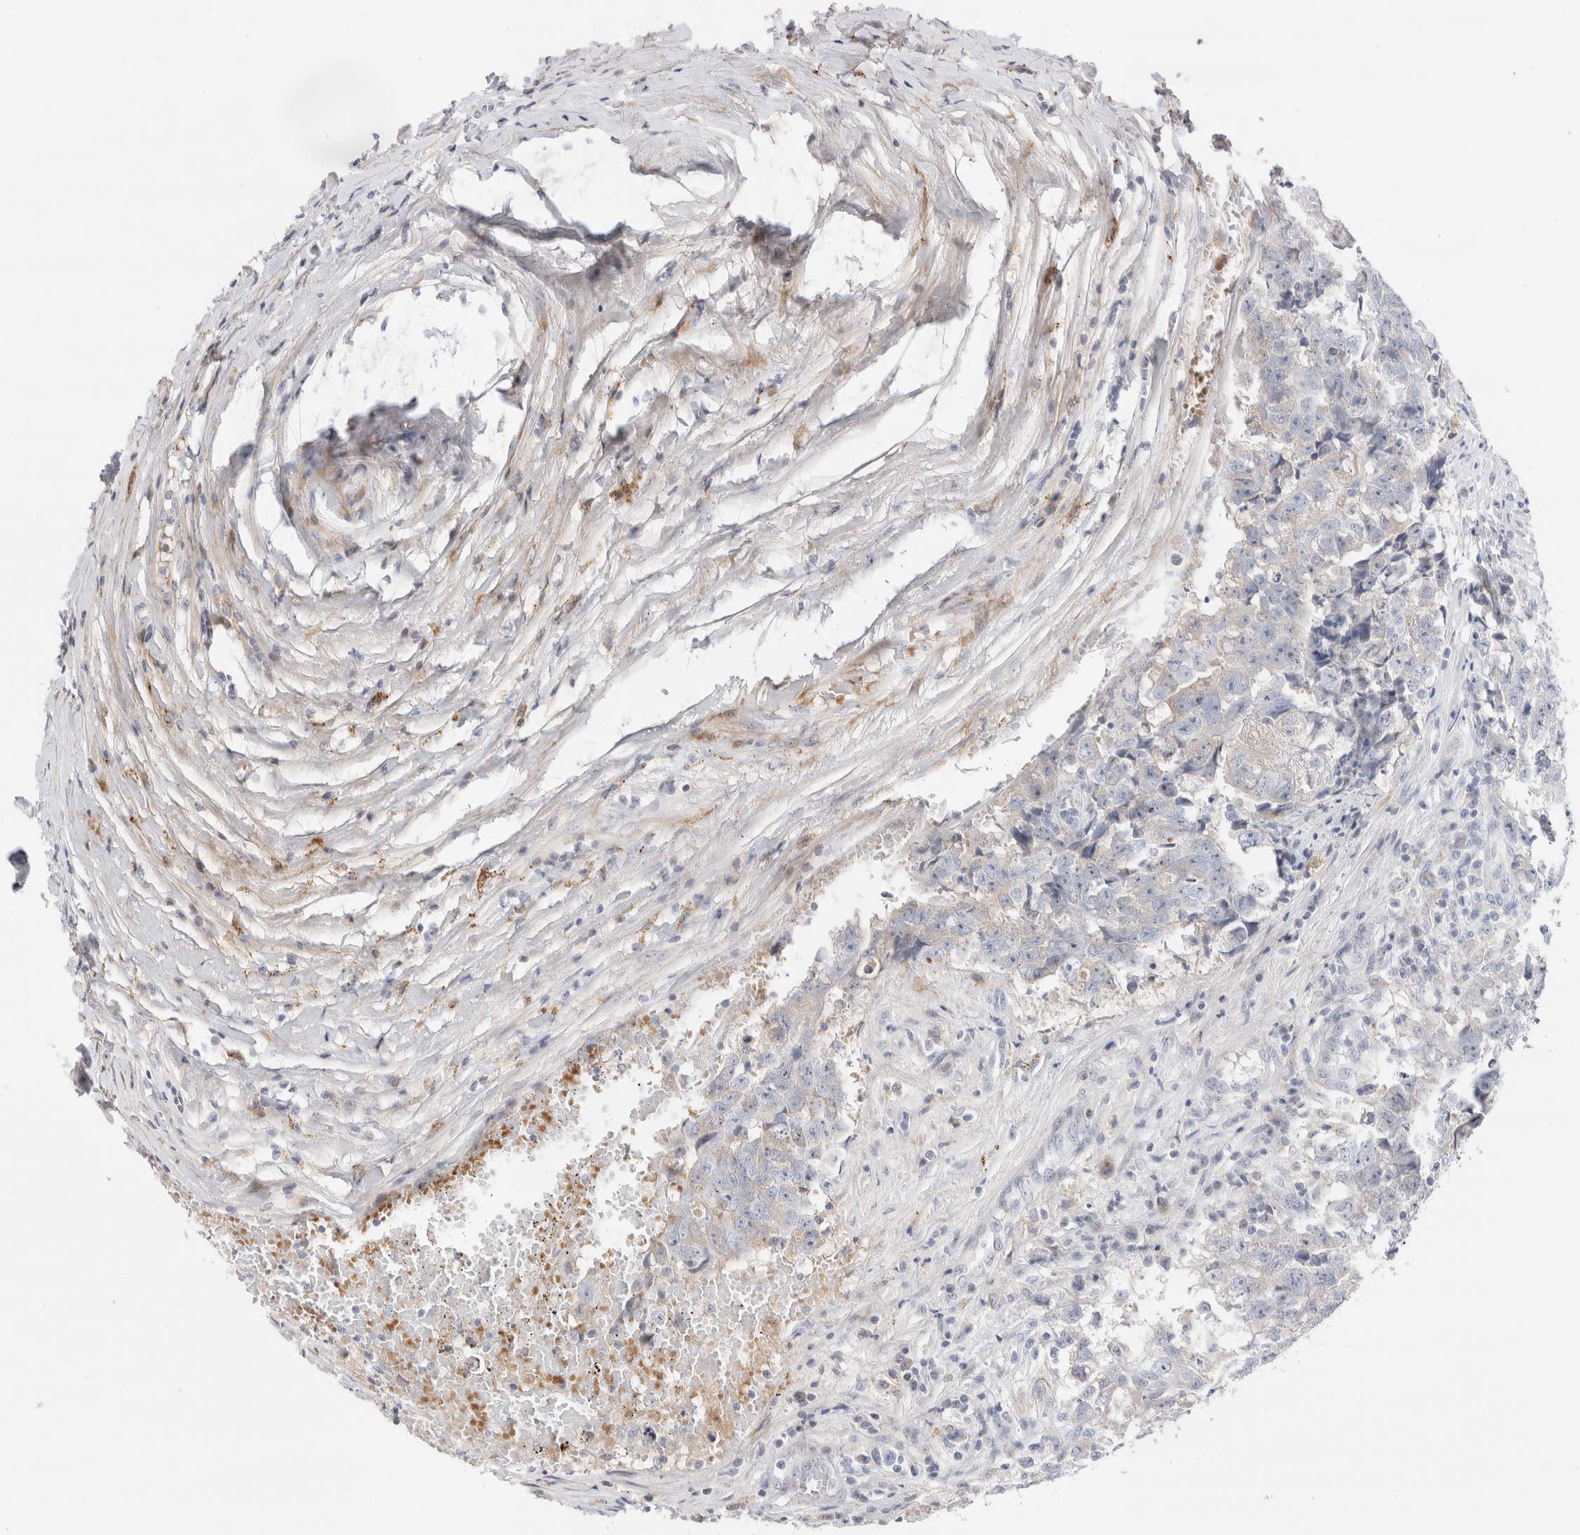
{"staining": {"intensity": "negative", "quantity": "none", "location": "none"}, "tissue": "testis cancer", "cell_type": "Tumor cells", "image_type": "cancer", "snomed": [{"axis": "morphology", "description": "Carcinoma, Embryonal, NOS"}, {"axis": "topography", "description": "Testis"}], "caption": "This is an immunohistochemistry image of testis cancer. There is no staining in tumor cells.", "gene": "ECHDC2", "patient": {"sex": "male", "age": 25}}